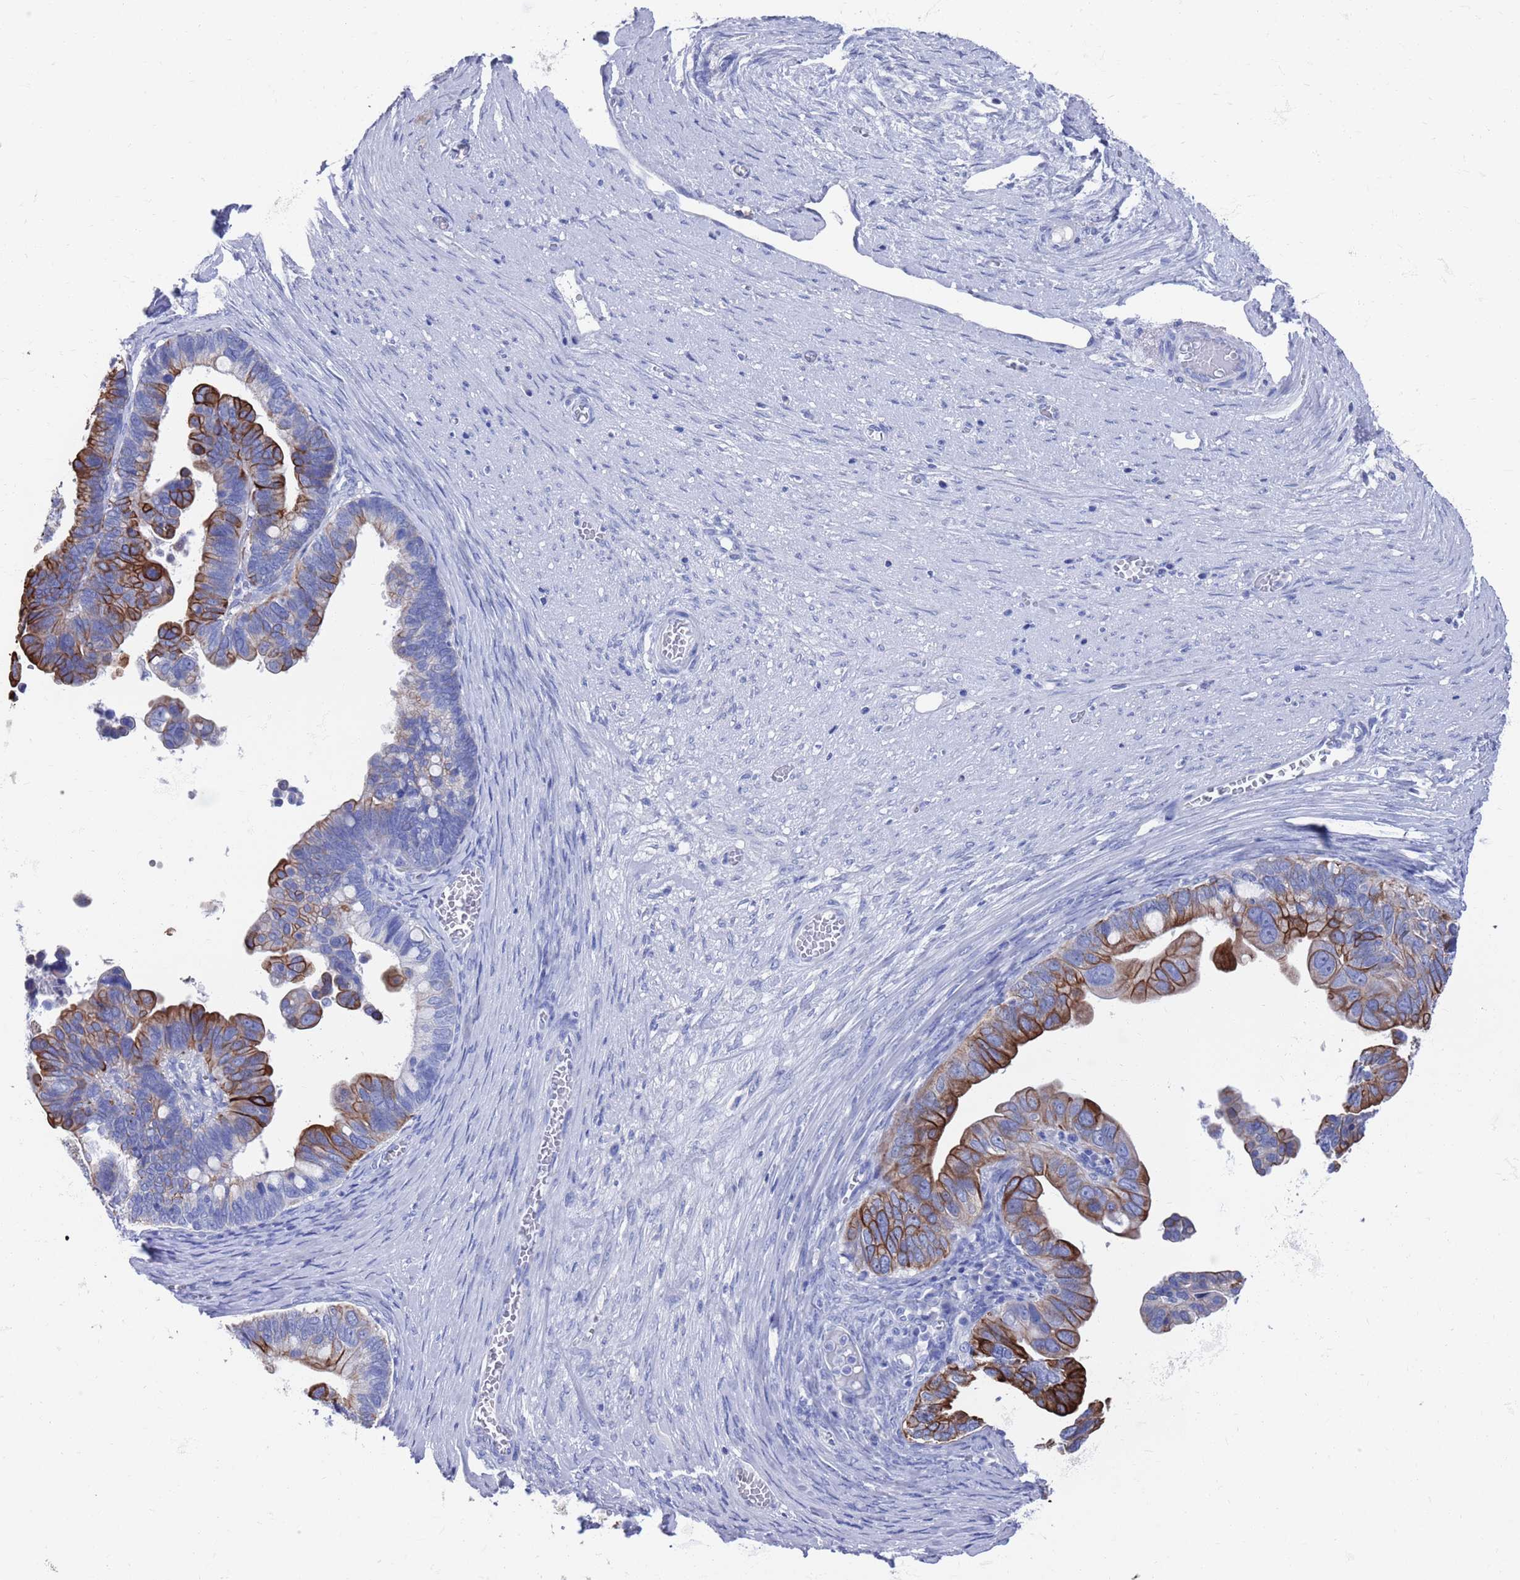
{"staining": {"intensity": "strong", "quantity": "25%-75%", "location": "cytoplasmic/membranous"}, "tissue": "ovarian cancer", "cell_type": "Tumor cells", "image_type": "cancer", "snomed": [{"axis": "morphology", "description": "Cystadenocarcinoma, serous, NOS"}, {"axis": "topography", "description": "Ovary"}], "caption": "This is a micrograph of immunohistochemistry (IHC) staining of ovarian cancer, which shows strong staining in the cytoplasmic/membranous of tumor cells.", "gene": "MTMR2", "patient": {"sex": "female", "age": 56}}